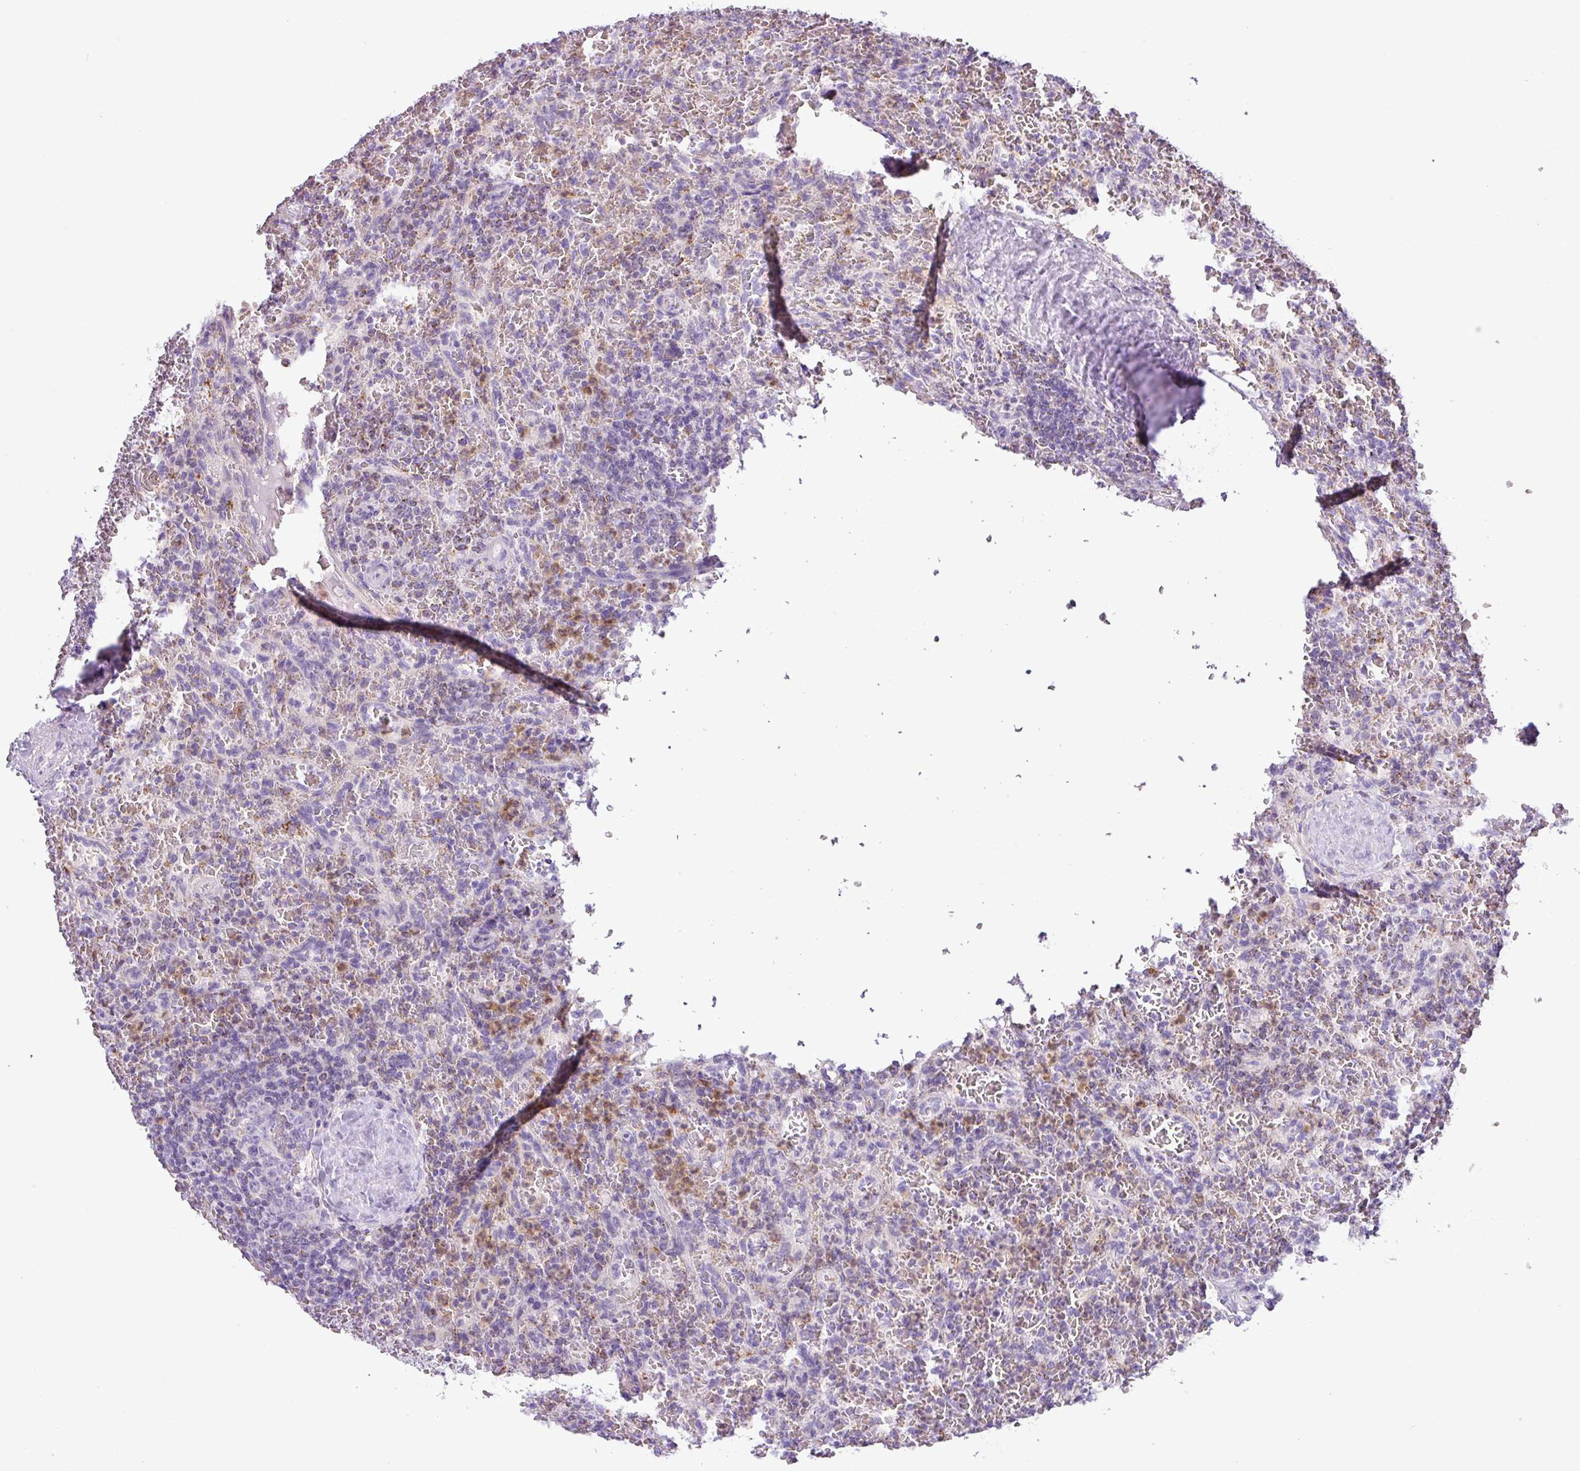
{"staining": {"intensity": "negative", "quantity": "none", "location": "none"}, "tissue": "lymphoma", "cell_type": "Tumor cells", "image_type": "cancer", "snomed": [{"axis": "morphology", "description": "Malignant lymphoma, non-Hodgkin's type, Low grade"}, {"axis": "topography", "description": "Spleen"}], "caption": "An image of human lymphoma is negative for staining in tumor cells.", "gene": "HMCN2", "patient": {"sex": "female", "age": 64}}